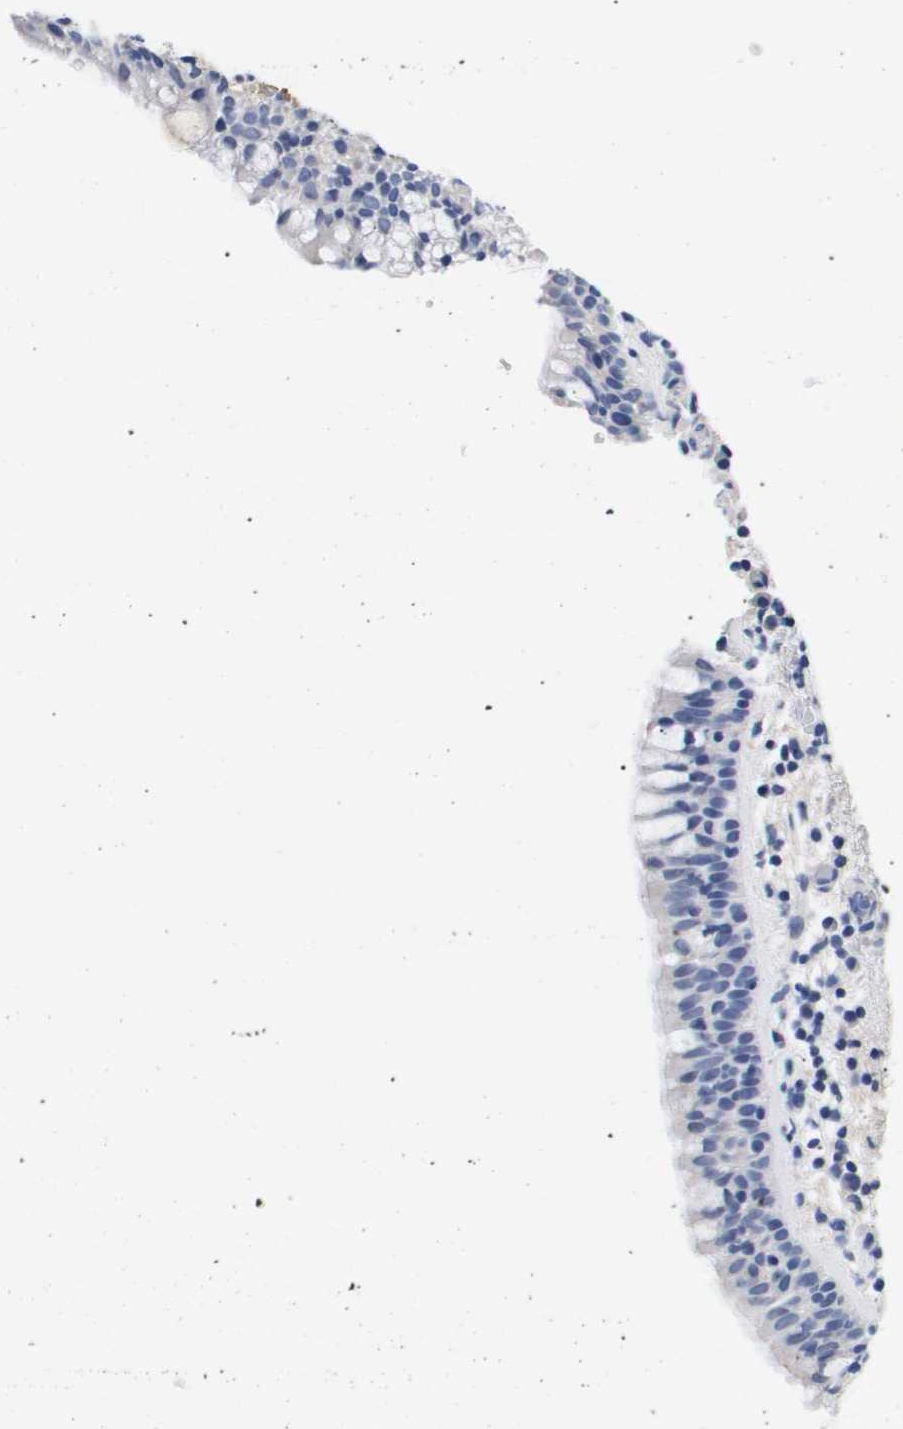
{"staining": {"intensity": "negative", "quantity": "none", "location": "none"}, "tissue": "bronchus", "cell_type": "Respiratory epithelial cells", "image_type": "normal", "snomed": [{"axis": "morphology", "description": "Normal tissue, NOS"}, {"axis": "morphology", "description": "Inflammation, NOS"}, {"axis": "topography", "description": "Cartilage tissue"}, {"axis": "topography", "description": "Bronchus"}], "caption": "Immunohistochemistry (IHC) micrograph of unremarkable bronchus: bronchus stained with DAB (3,3'-diaminobenzidine) displays no significant protein expression in respiratory epithelial cells. (Stains: DAB IHC with hematoxylin counter stain, Microscopy: brightfield microscopy at high magnification).", "gene": "ATP6V0A4", "patient": {"sex": "male", "age": 77}}